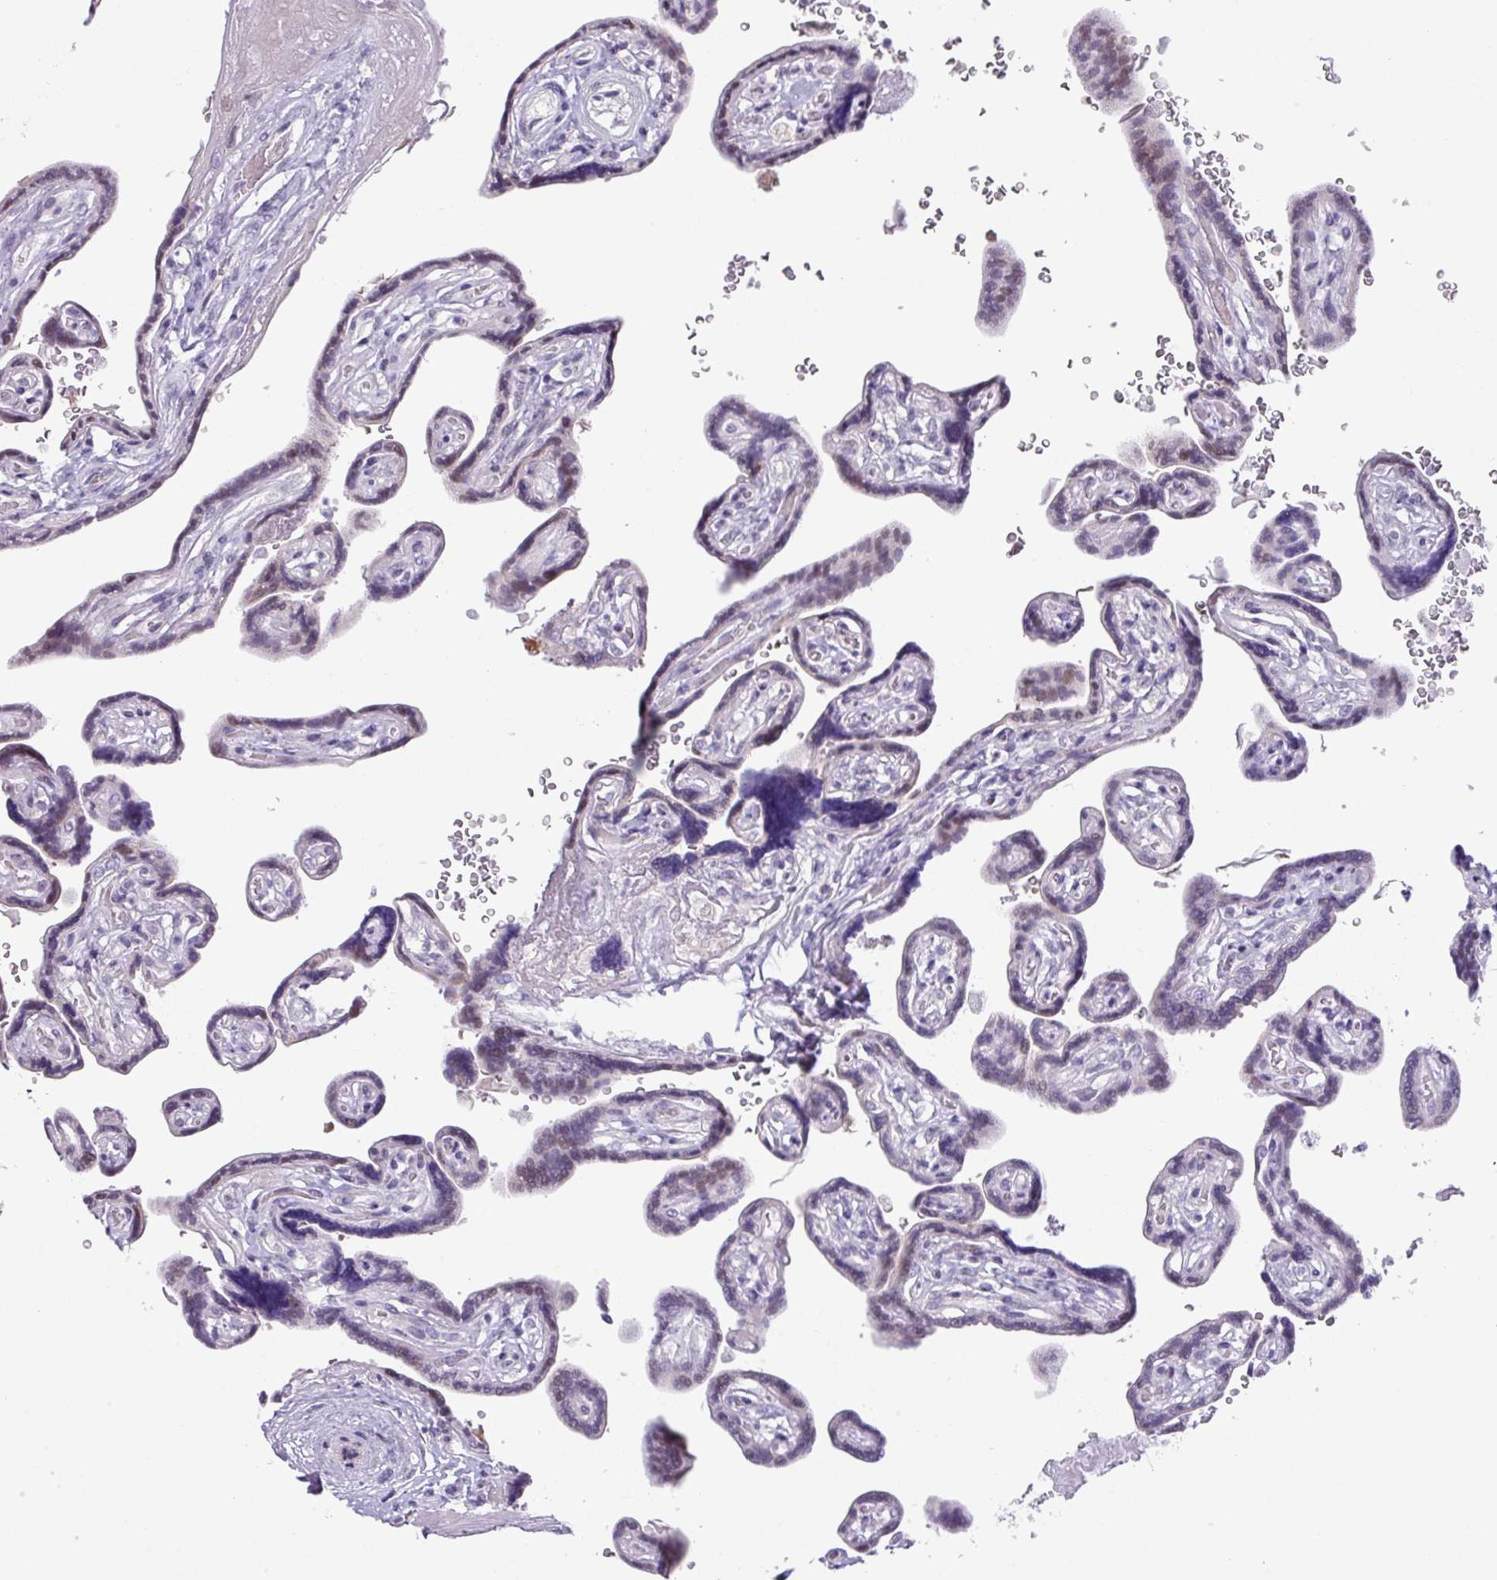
{"staining": {"intensity": "weak", "quantity": "<25%", "location": "nuclear"}, "tissue": "placenta", "cell_type": "Trophoblastic cells", "image_type": "normal", "snomed": [{"axis": "morphology", "description": "Normal tissue, NOS"}, {"axis": "topography", "description": "Placenta"}], "caption": "This histopathology image is of unremarkable placenta stained with immunohistochemistry (IHC) to label a protein in brown with the nuclei are counter-stained blue. There is no expression in trophoblastic cells. (IHC, brightfield microscopy, high magnification).", "gene": "ANKRD13B", "patient": {"sex": "female", "age": 32}}